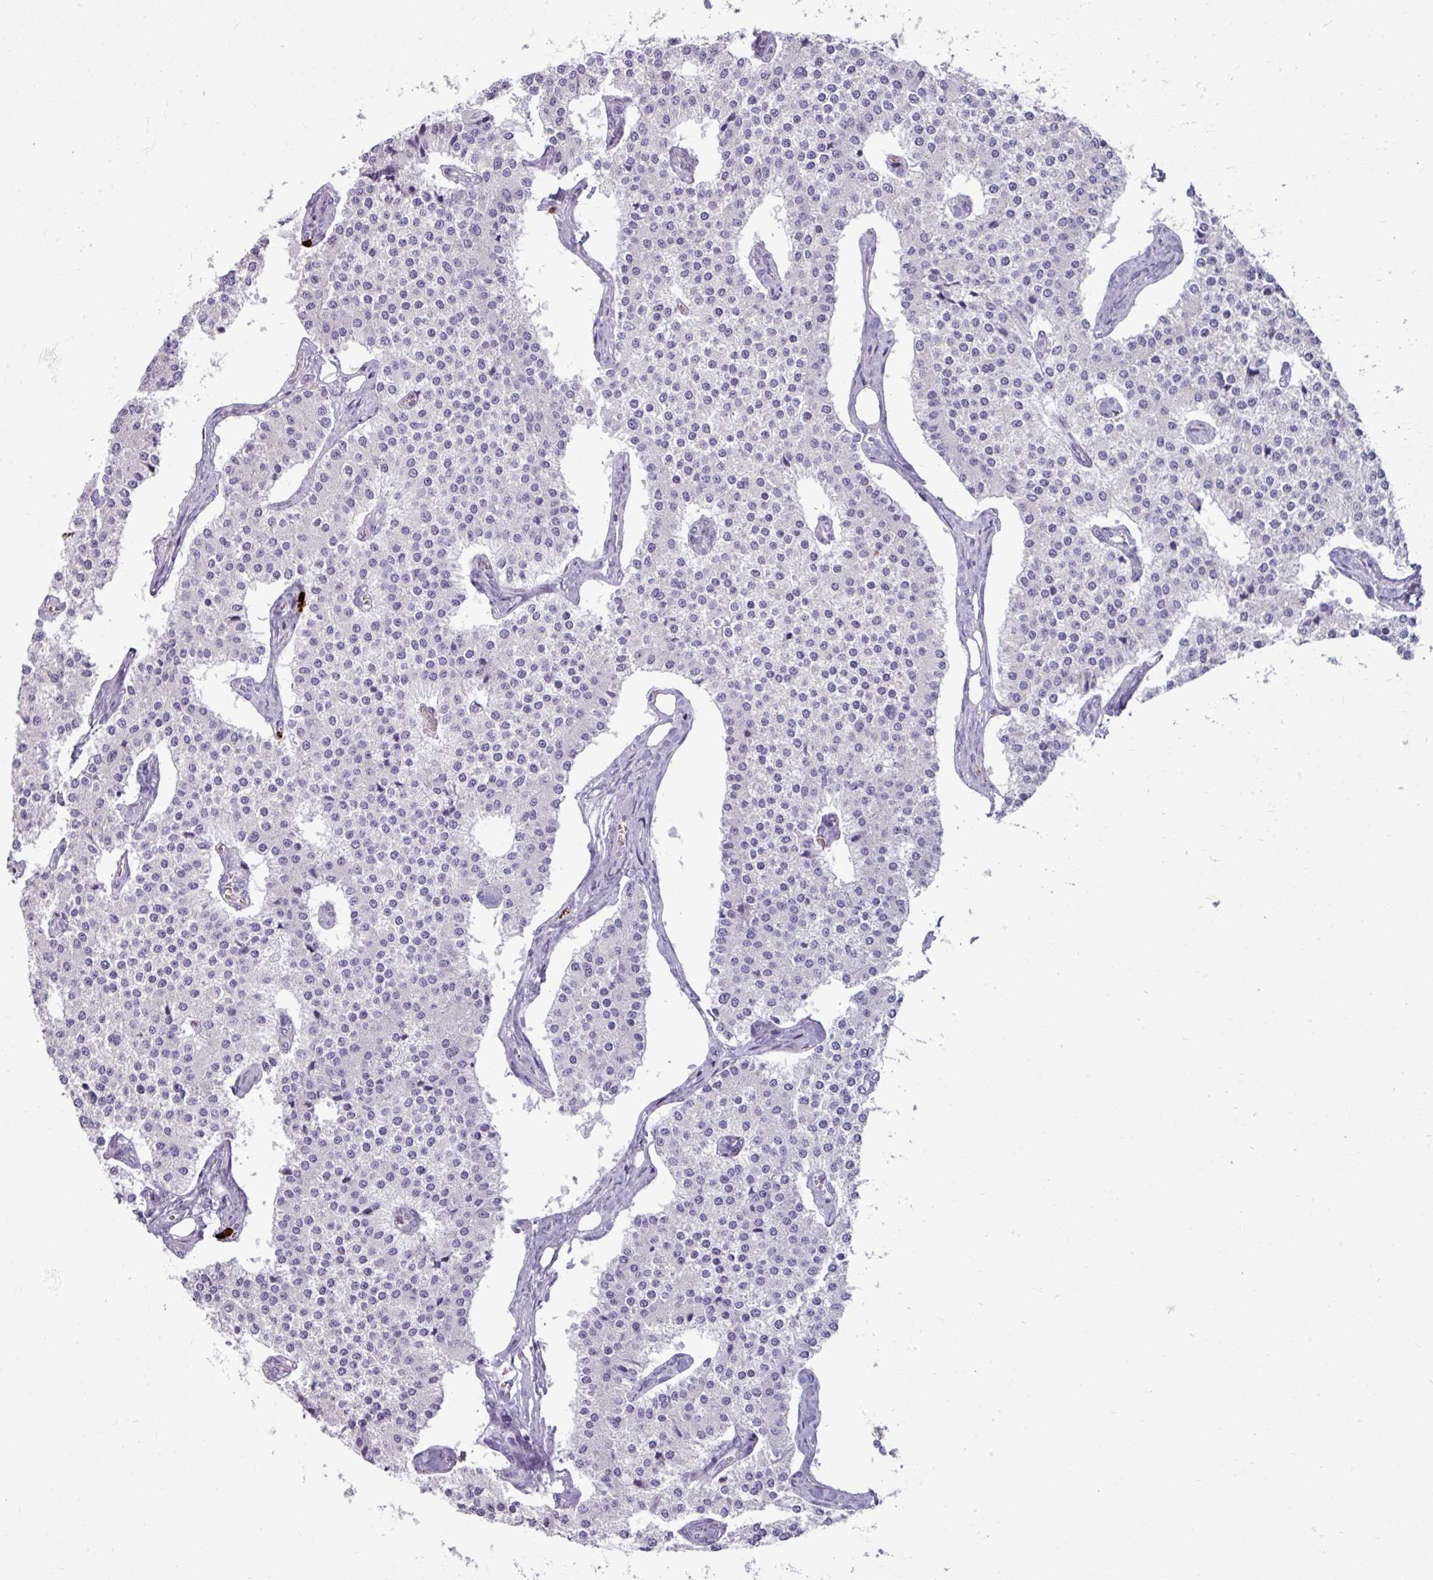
{"staining": {"intensity": "negative", "quantity": "none", "location": "none"}, "tissue": "carcinoid", "cell_type": "Tumor cells", "image_type": "cancer", "snomed": [{"axis": "morphology", "description": "Carcinoid, malignant, NOS"}, {"axis": "topography", "description": "Colon"}], "caption": "This is an immunohistochemistry (IHC) micrograph of human carcinoid (malignant). There is no positivity in tumor cells.", "gene": "TRIM39", "patient": {"sex": "female", "age": 52}}